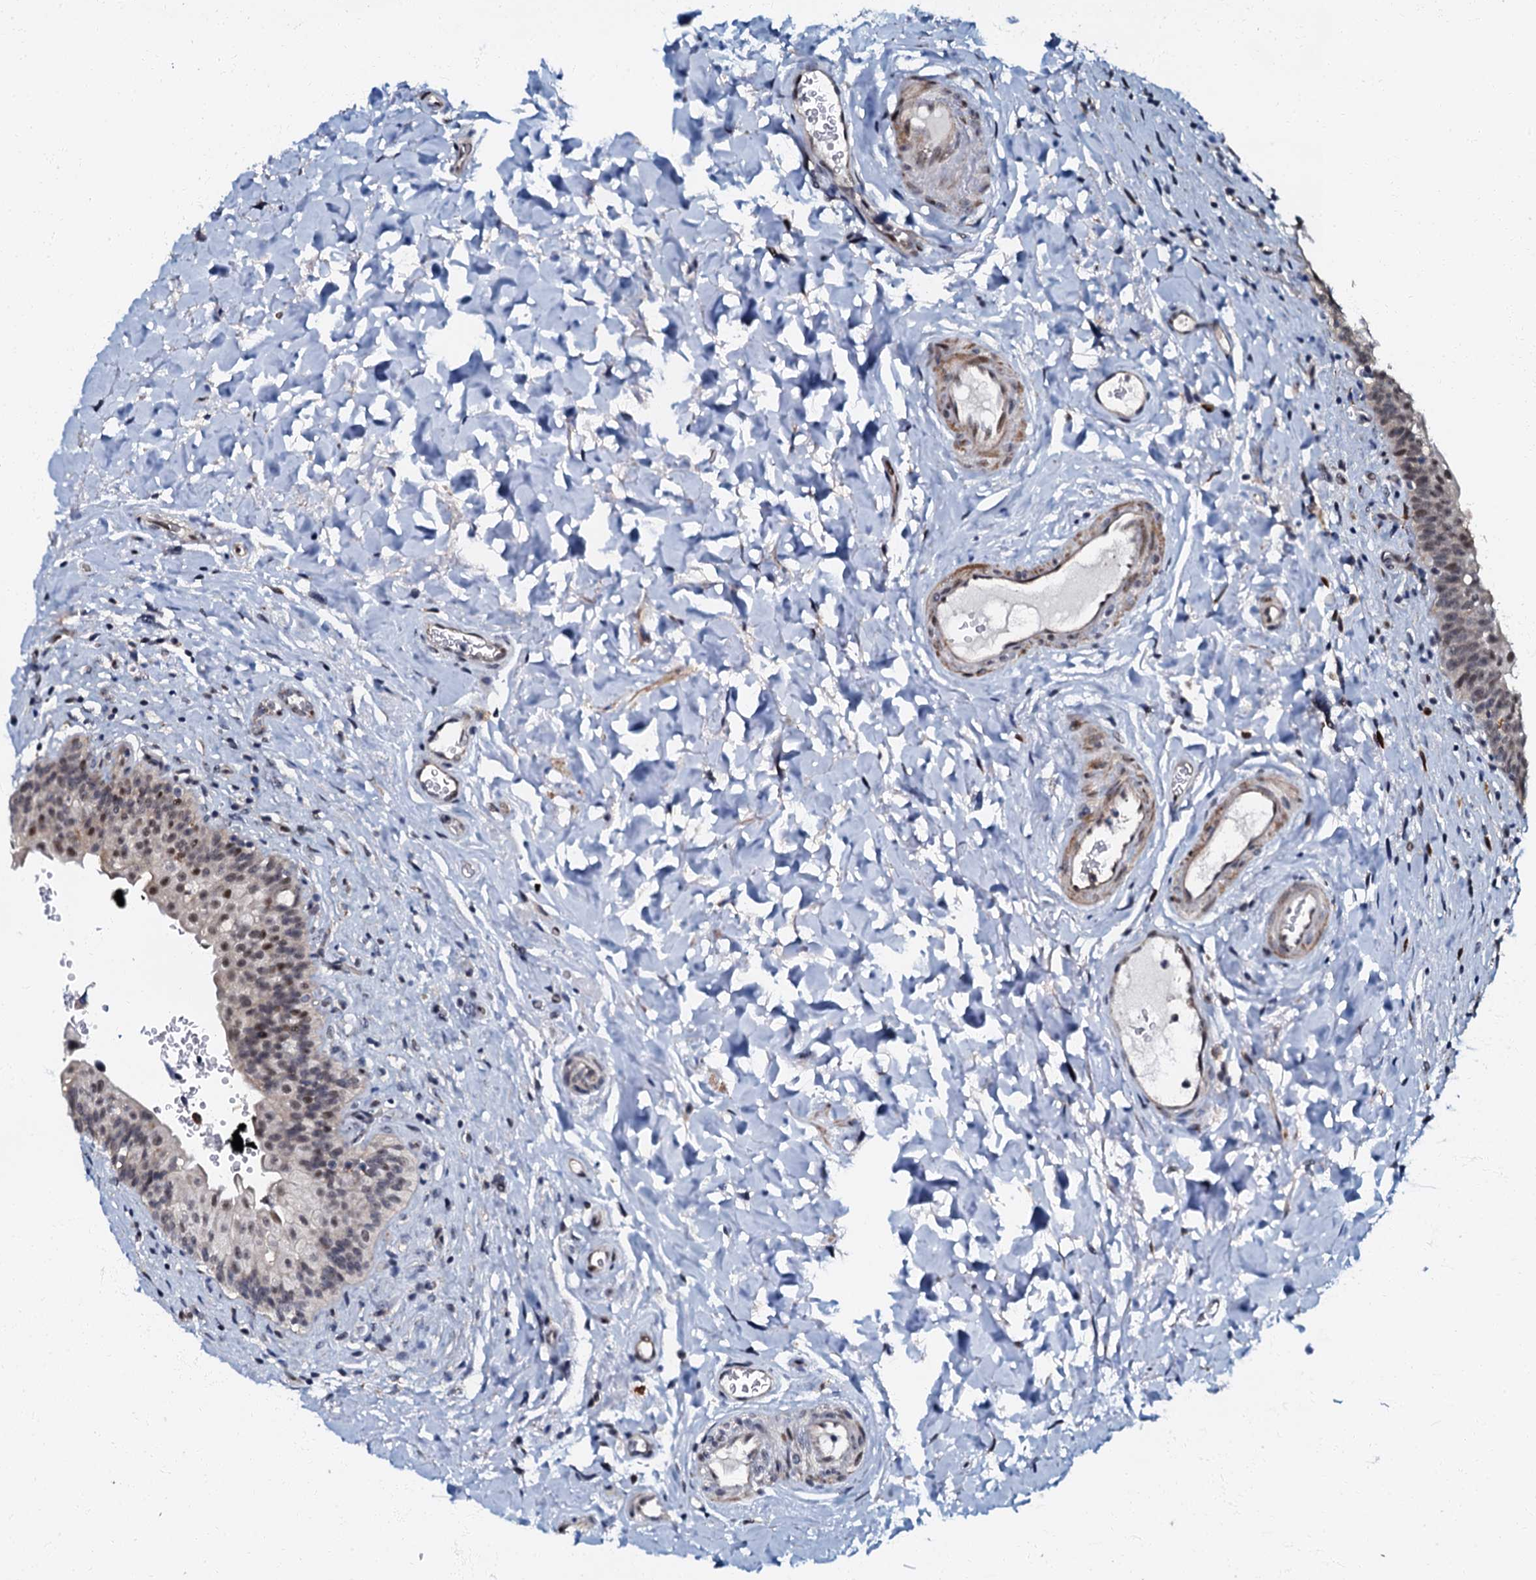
{"staining": {"intensity": "moderate", "quantity": "25%-75%", "location": "nuclear"}, "tissue": "urinary bladder", "cell_type": "Urothelial cells", "image_type": "normal", "snomed": [{"axis": "morphology", "description": "Normal tissue, NOS"}, {"axis": "topography", "description": "Urinary bladder"}], "caption": "The histopathology image demonstrates staining of unremarkable urinary bladder, revealing moderate nuclear protein positivity (brown color) within urothelial cells.", "gene": "OLAH", "patient": {"sex": "male", "age": 83}}